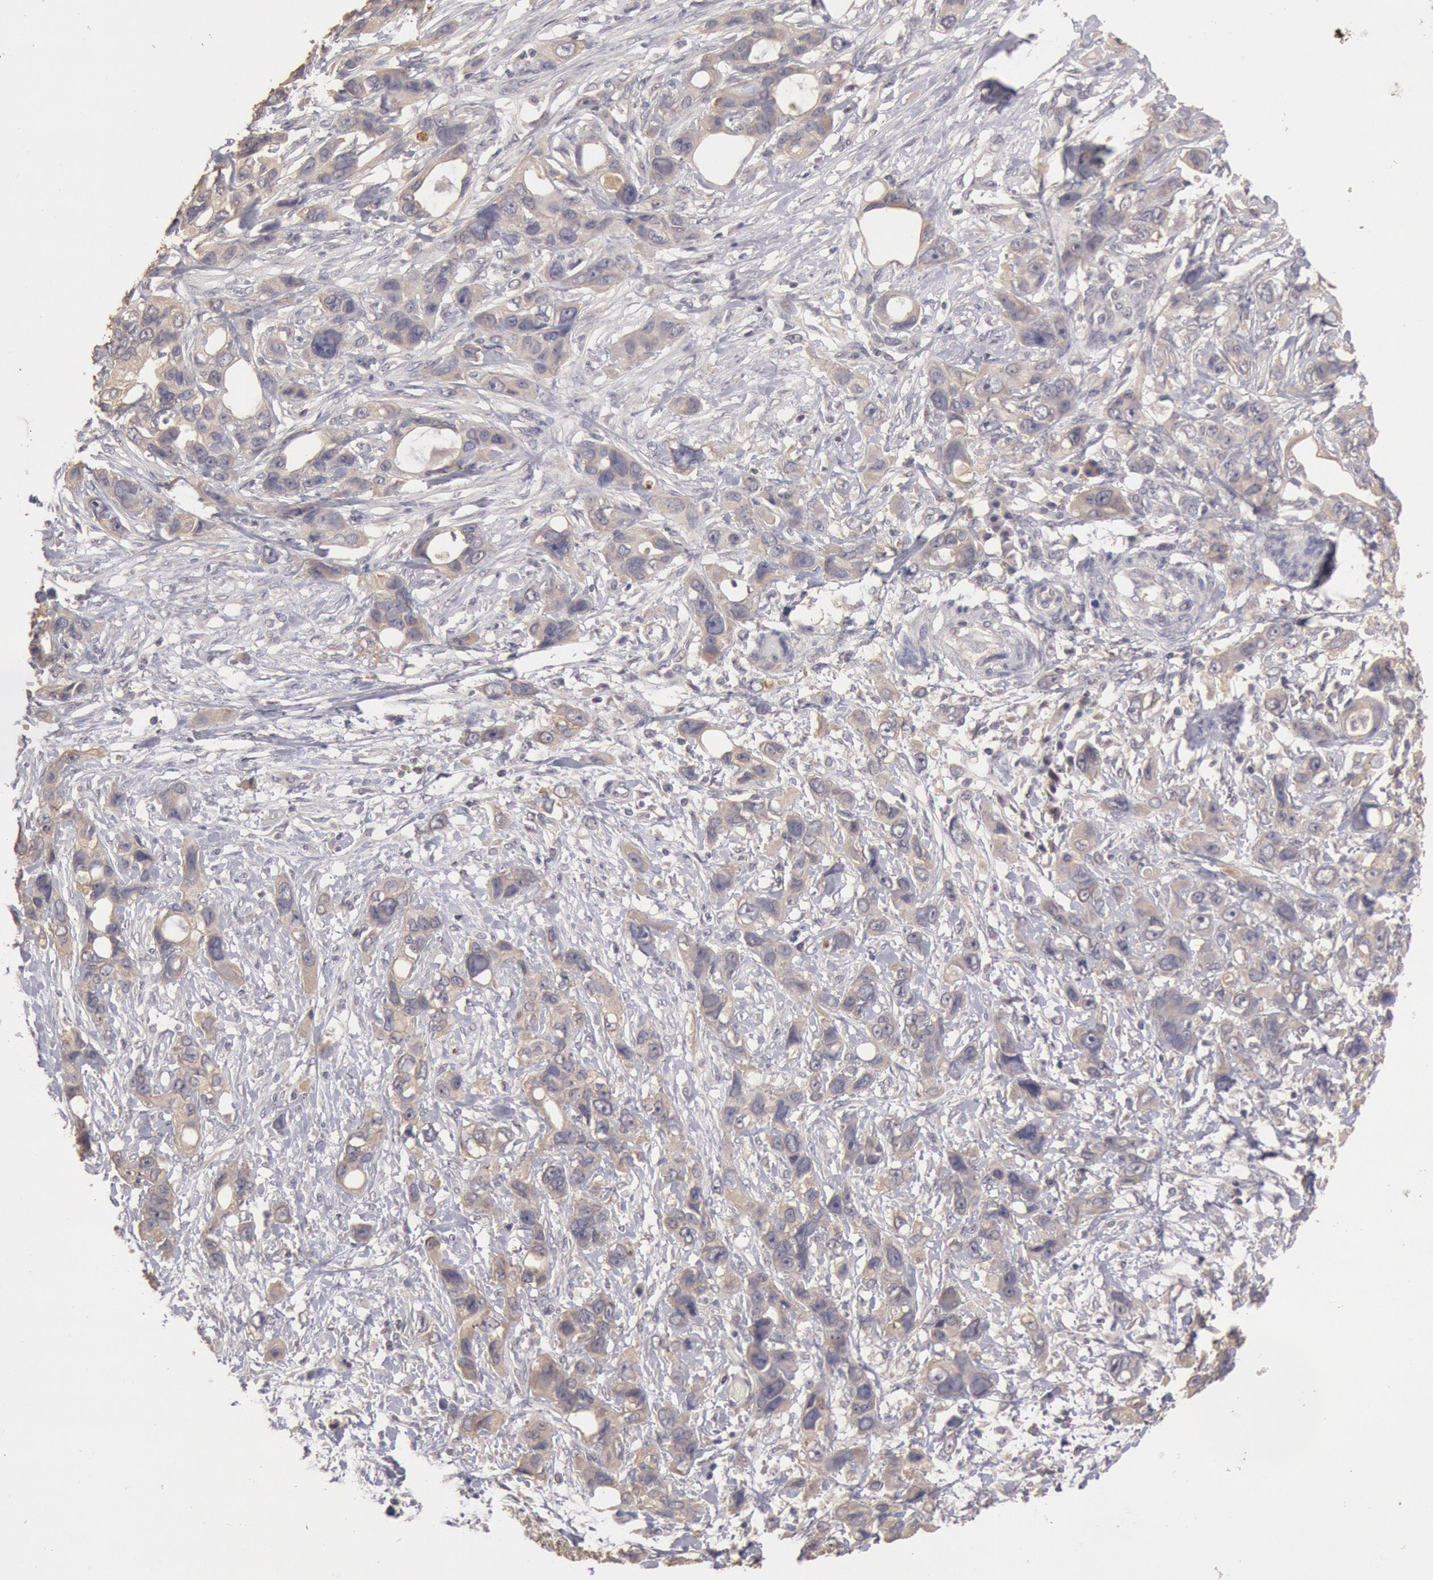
{"staining": {"intensity": "weak", "quantity": "25%-75%", "location": "cytoplasmic/membranous"}, "tissue": "stomach cancer", "cell_type": "Tumor cells", "image_type": "cancer", "snomed": [{"axis": "morphology", "description": "Adenocarcinoma, NOS"}, {"axis": "topography", "description": "Stomach, upper"}], "caption": "Immunohistochemistry image of neoplastic tissue: human stomach adenocarcinoma stained using immunohistochemistry displays low levels of weak protein expression localized specifically in the cytoplasmic/membranous of tumor cells, appearing as a cytoplasmic/membranous brown color.", "gene": "ZFP36L1", "patient": {"sex": "male", "age": 47}}